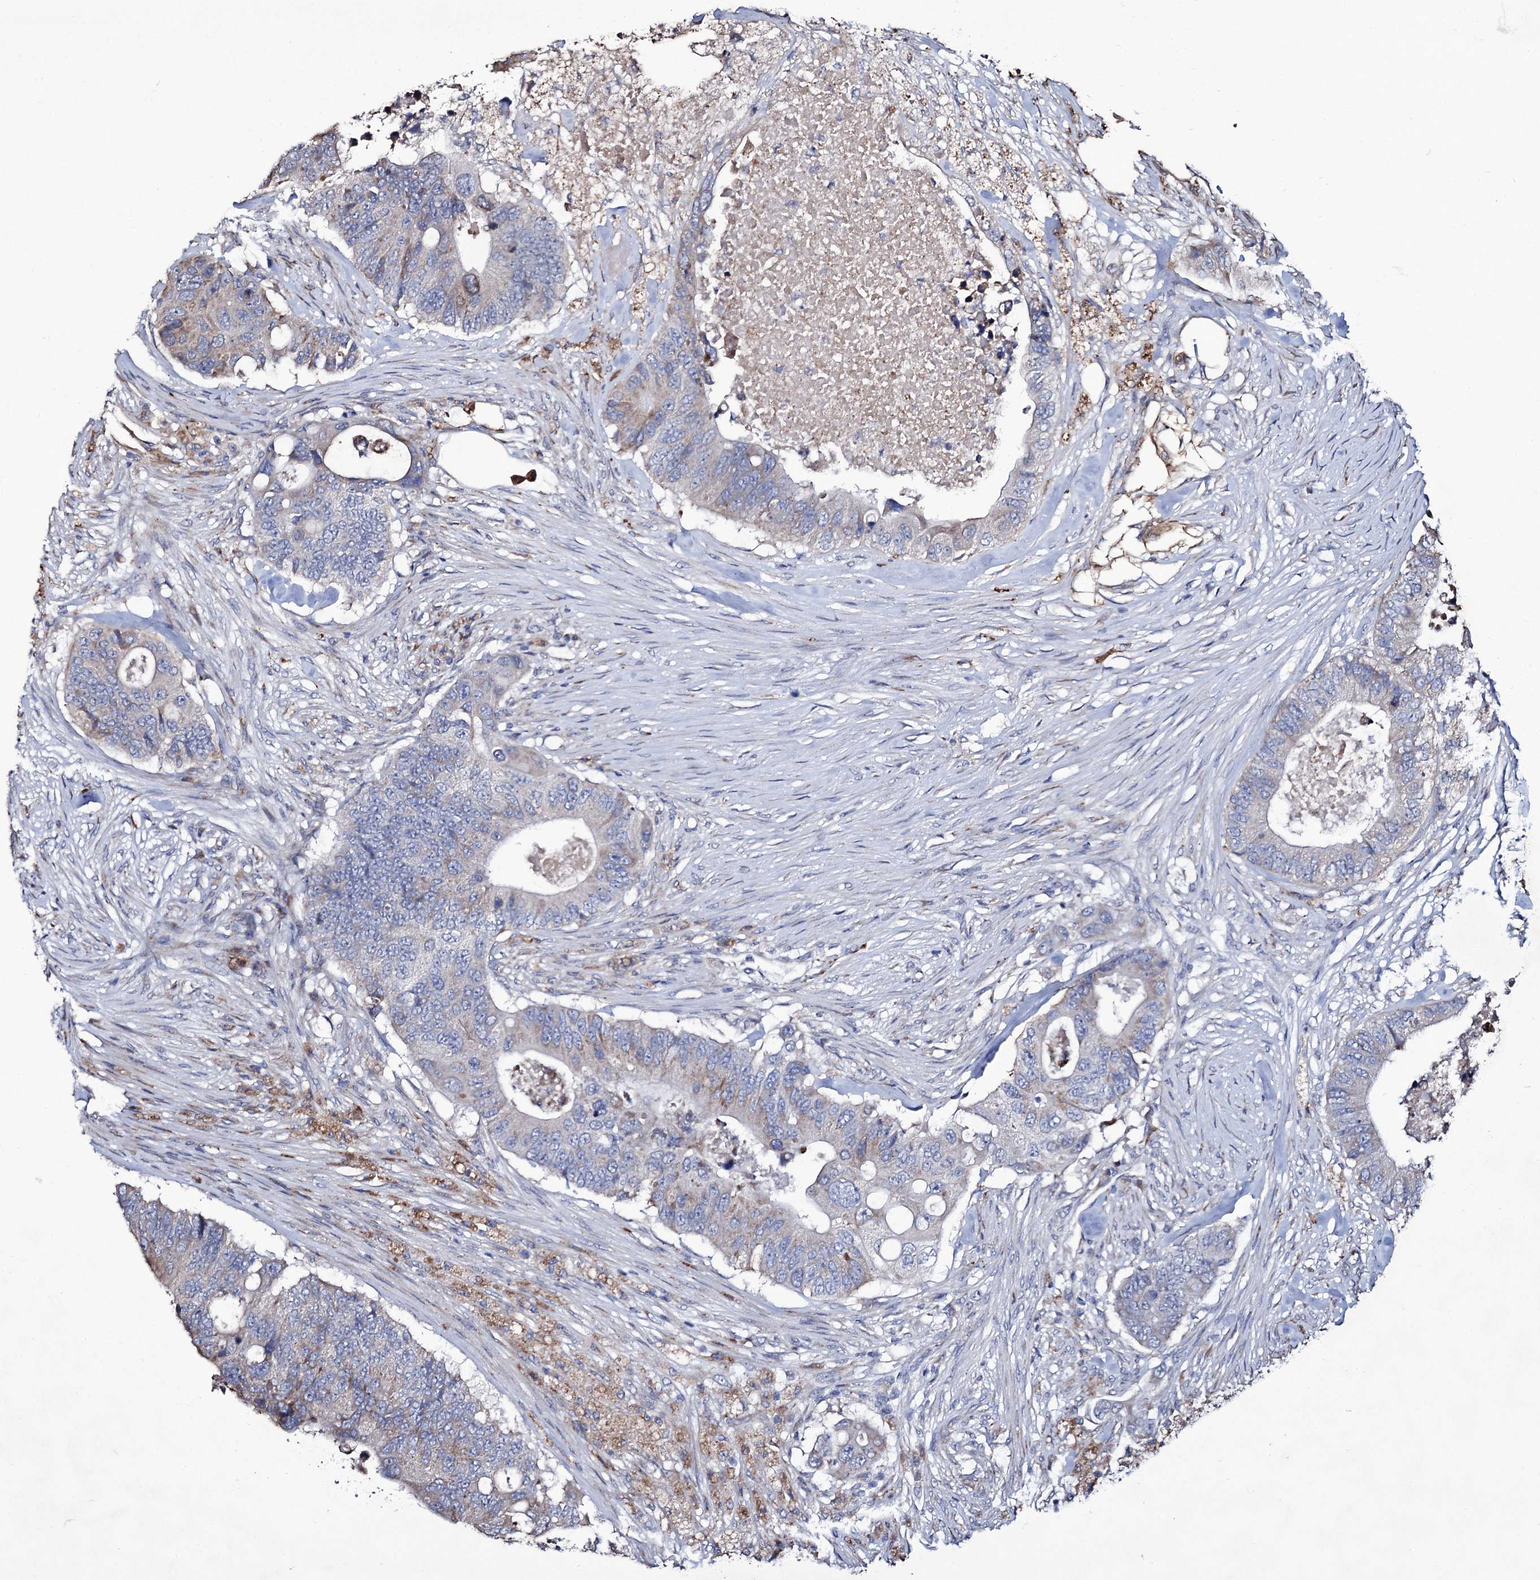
{"staining": {"intensity": "weak", "quantity": "<25%", "location": "cytoplasmic/membranous"}, "tissue": "colorectal cancer", "cell_type": "Tumor cells", "image_type": "cancer", "snomed": [{"axis": "morphology", "description": "Adenocarcinoma, NOS"}, {"axis": "topography", "description": "Colon"}], "caption": "Immunohistochemistry (IHC) of adenocarcinoma (colorectal) displays no positivity in tumor cells.", "gene": "TUBGCP5", "patient": {"sex": "male", "age": 71}}